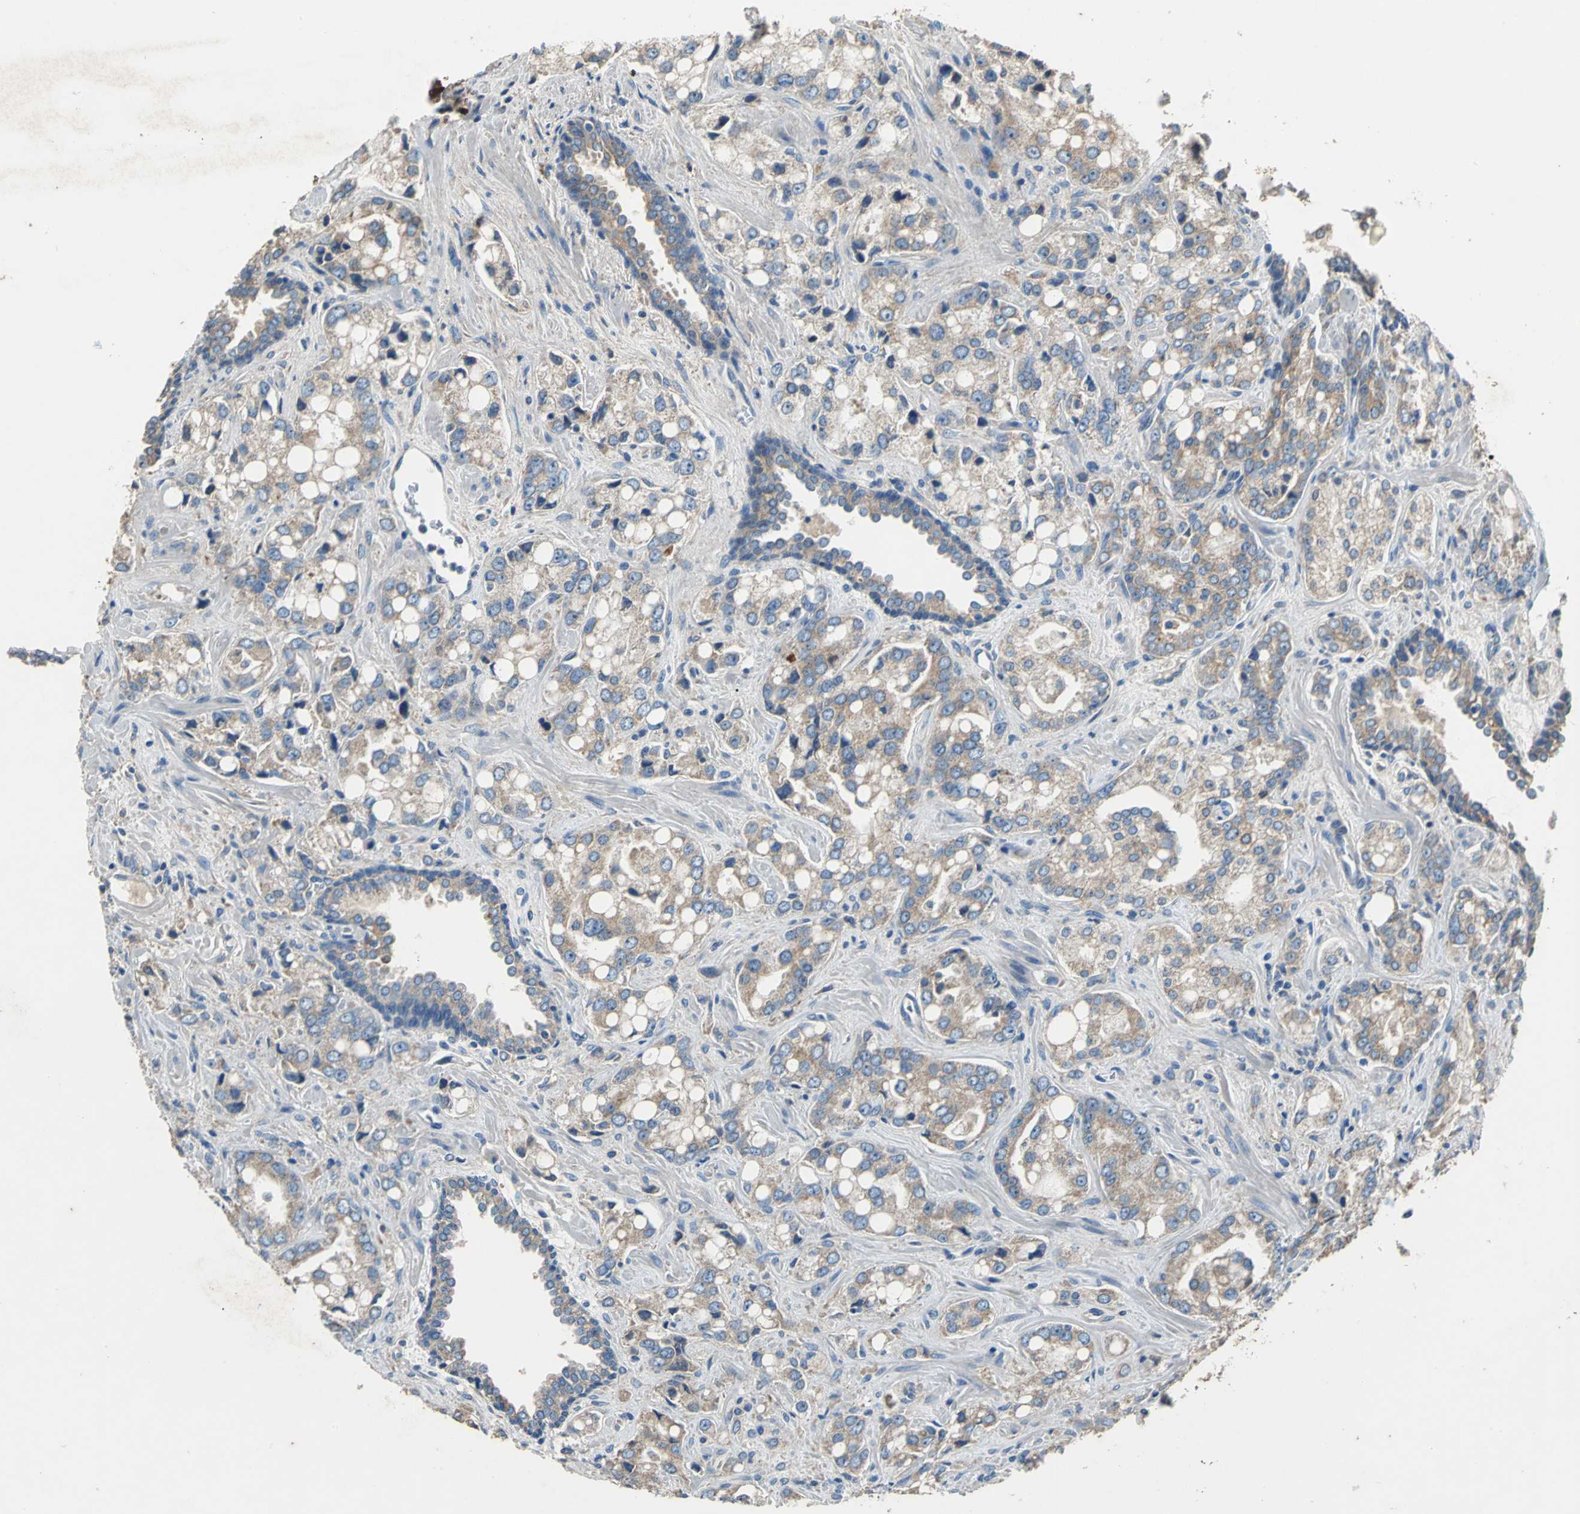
{"staining": {"intensity": "moderate", "quantity": ">75%", "location": "cytoplasmic/membranous"}, "tissue": "prostate cancer", "cell_type": "Tumor cells", "image_type": "cancer", "snomed": [{"axis": "morphology", "description": "Adenocarcinoma, High grade"}, {"axis": "topography", "description": "Prostate"}], "caption": "Immunohistochemical staining of prostate cancer (high-grade adenocarcinoma) reveals medium levels of moderate cytoplasmic/membranous protein staining in approximately >75% of tumor cells. Using DAB (brown) and hematoxylin (blue) stains, captured at high magnification using brightfield microscopy.", "gene": "HEPH", "patient": {"sex": "male", "age": 67}}